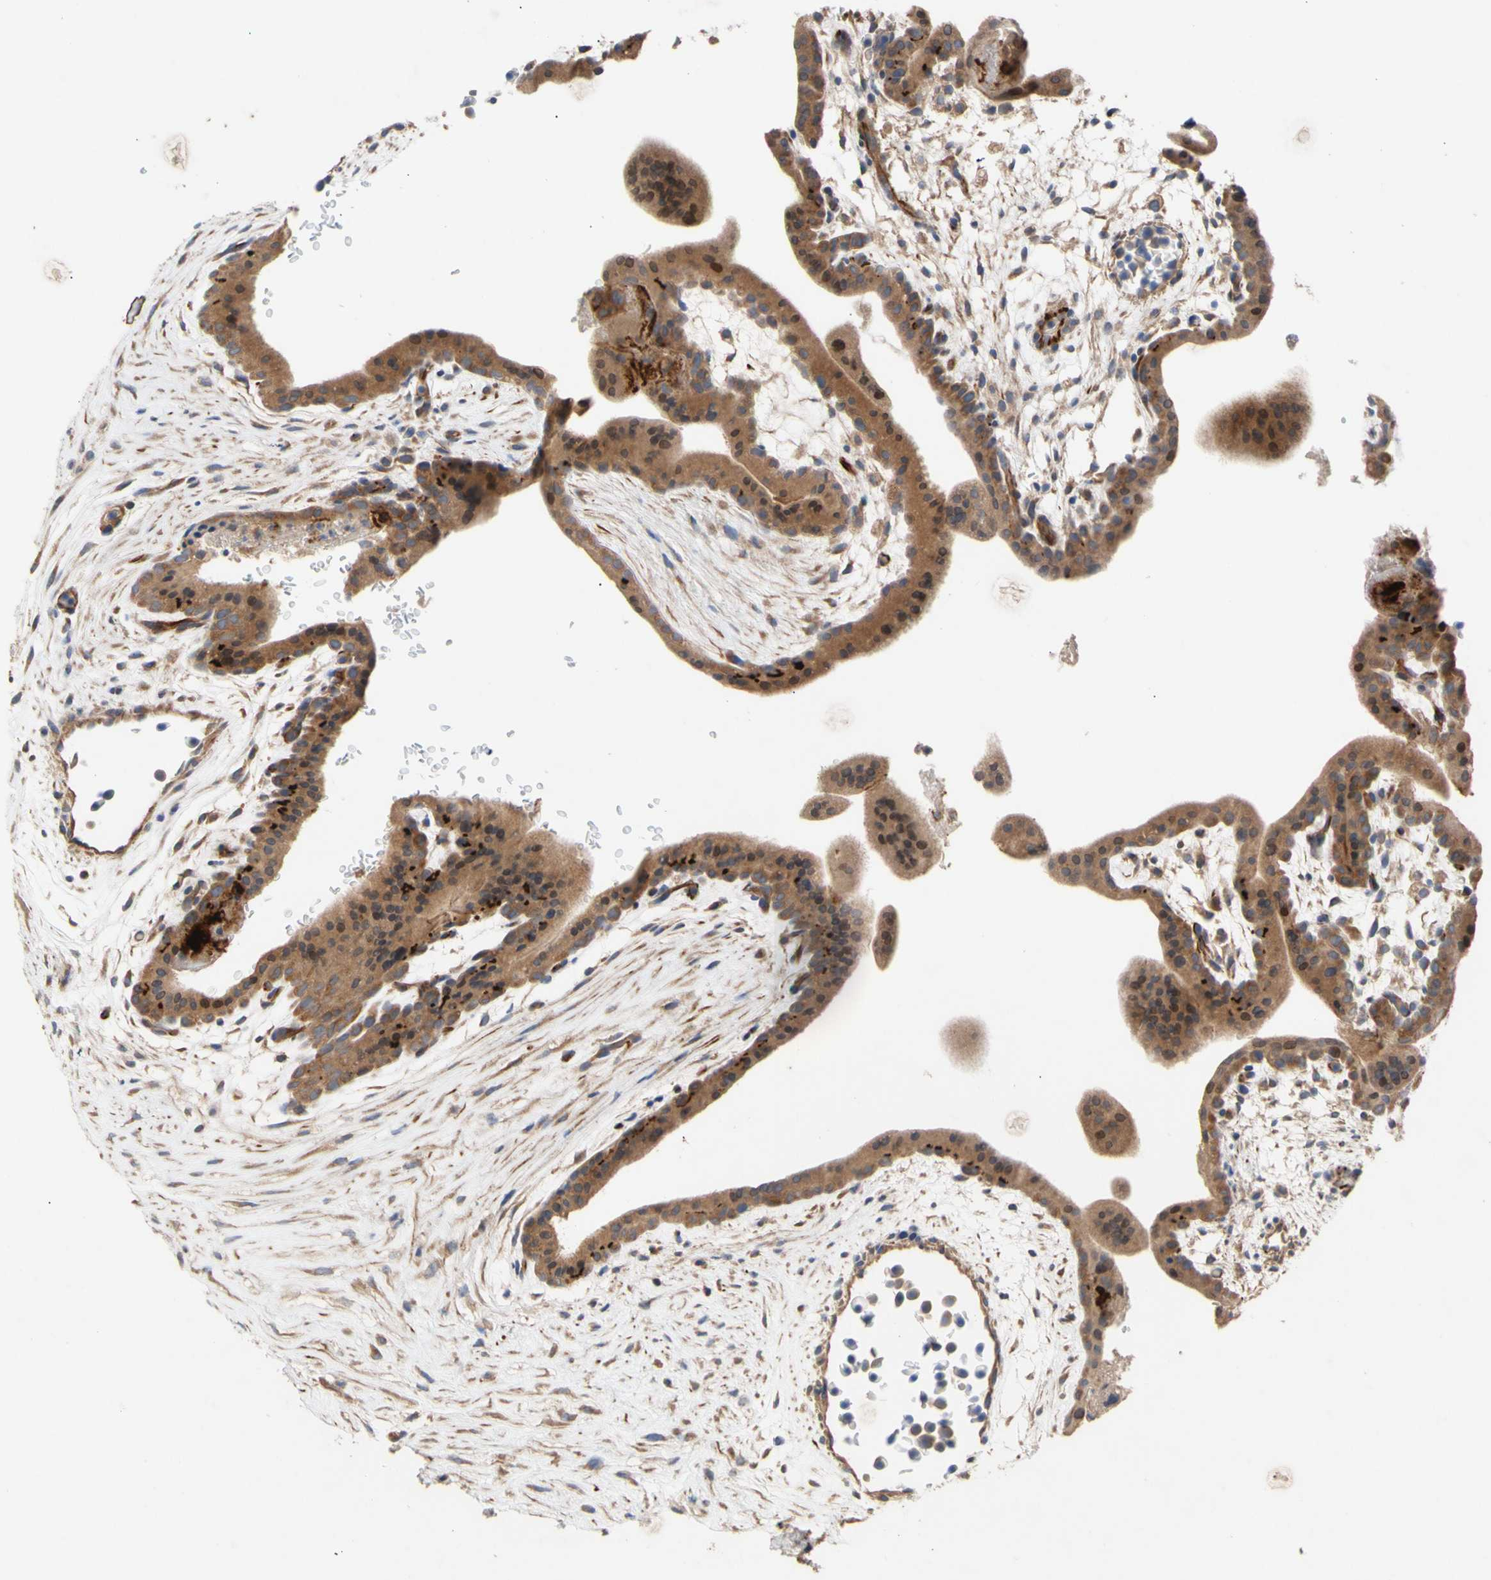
{"staining": {"intensity": "strong", "quantity": ">75%", "location": "cytoplasmic/membranous"}, "tissue": "placenta", "cell_type": "Trophoblastic cells", "image_type": "normal", "snomed": [{"axis": "morphology", "description": "Normal tissue, NOS"}, {"axis": "topography", "description": "Placenta"}], "caption": "Immunohistochemistry (IHC) staining of benign placenta, which reveals high levels of strong cytoplasmic/membranous positivity in about >75% of trophoblastic cells indicating strong cytoplasmic/membranous protein staining. The staining was performed using DAB (3,3'-diaminobenzidine) (brown) for protein detection and nuclei were counterstained in hematoxylin (blue).", "gene": "EIF2S3", "patient": {"sex": "female", "age": 35}}